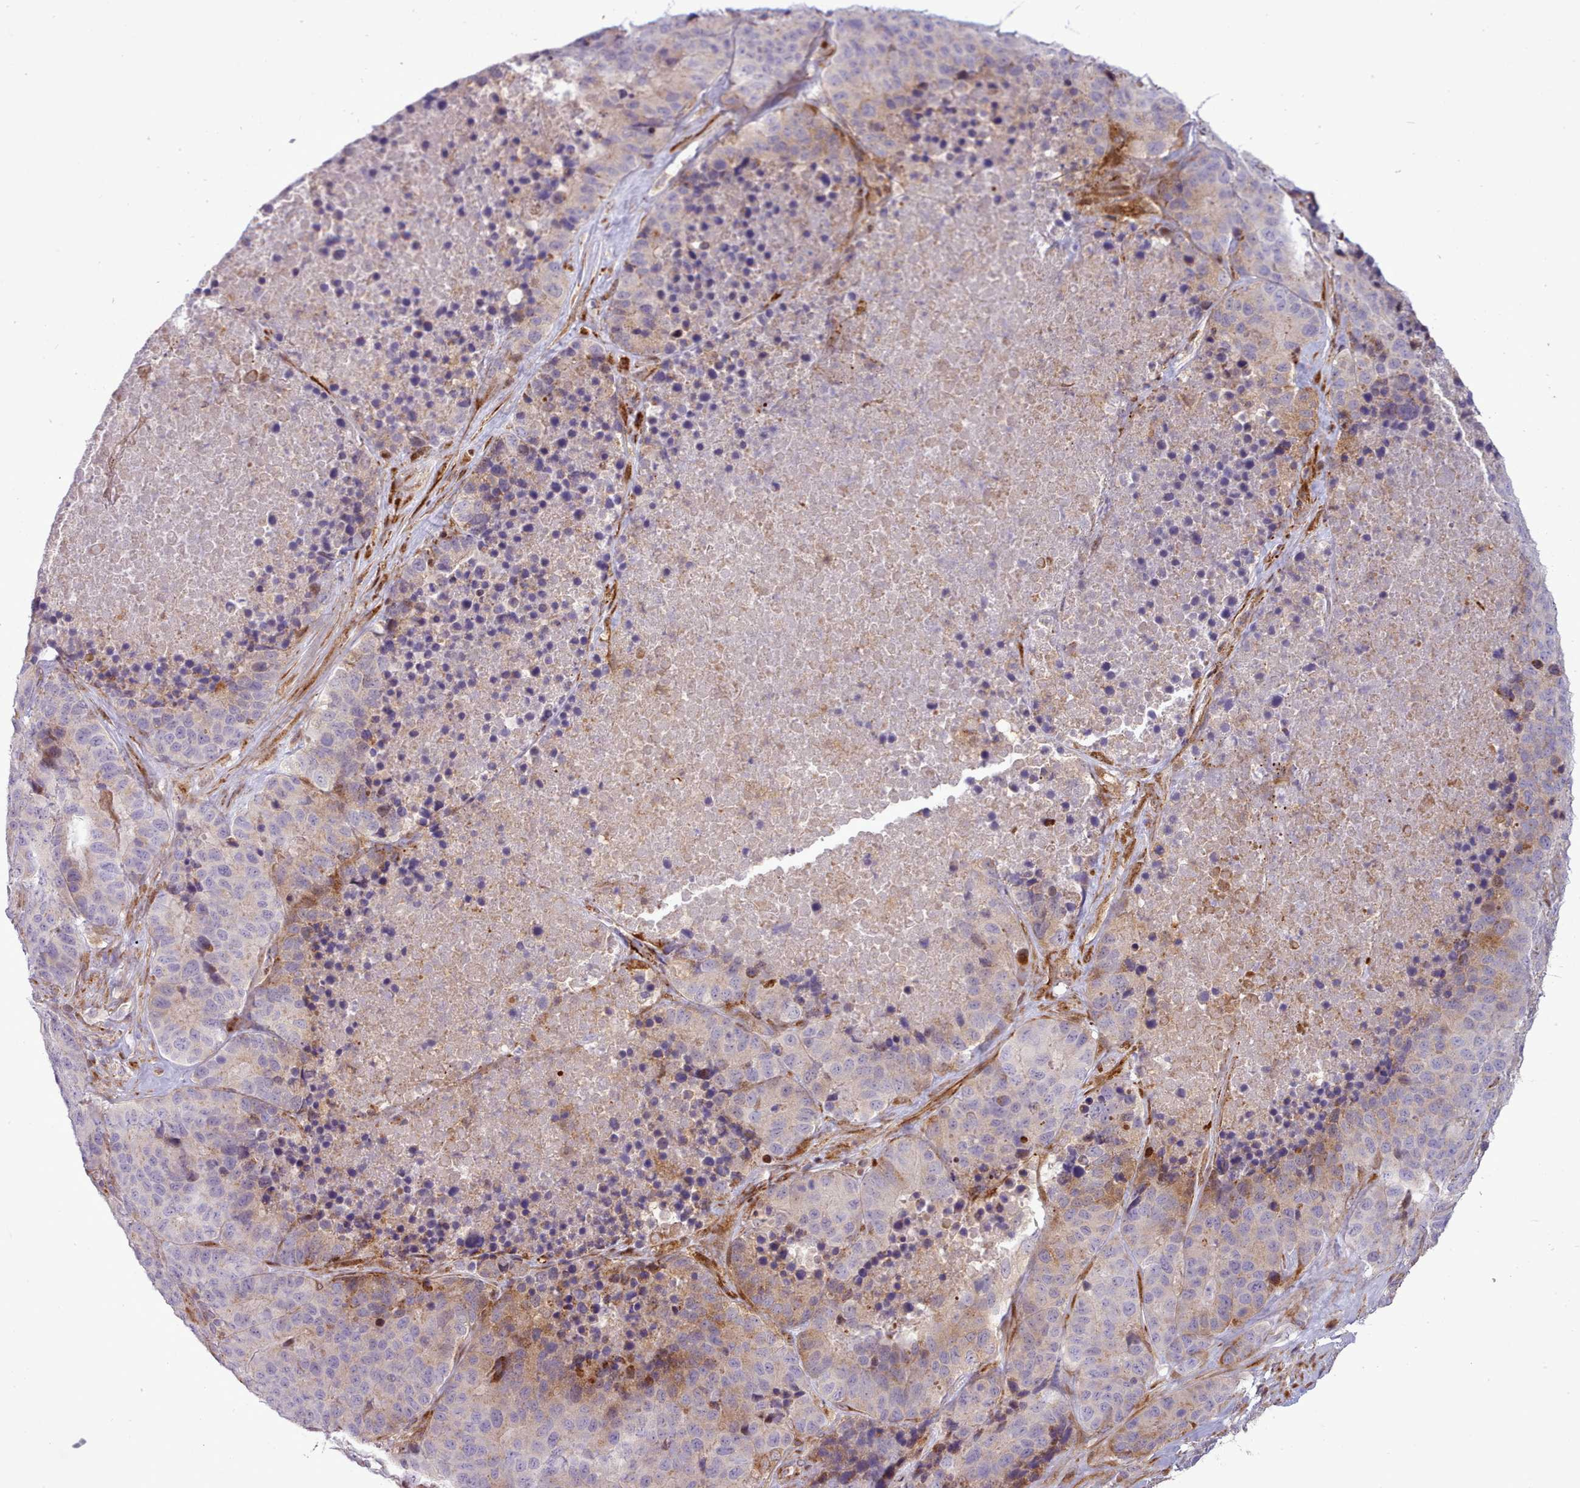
{"staining": {"intensity": "weak", "quantity": "25%-75%", "location": "cytoplasmic/membranous"}, "tissue": "stomach cancer", "cell_type": "Tumor cells", "image_type": "cancer", "snomed": [{"axis": "morphology", "description": "Adenocarcinoma, NOS"}, {"axis": "topography", "description": "Stomach"}], "caption": "A high-resolution photomicrograph shows immunohistochemistry staining of adenocarcinoma (stomach), which reveals weak cytoplasmic/membranous positivity in about 25%-75% of tumor cells.", "gene": "PPP3R2", "patient": {"sex": "male", "age": 71}}